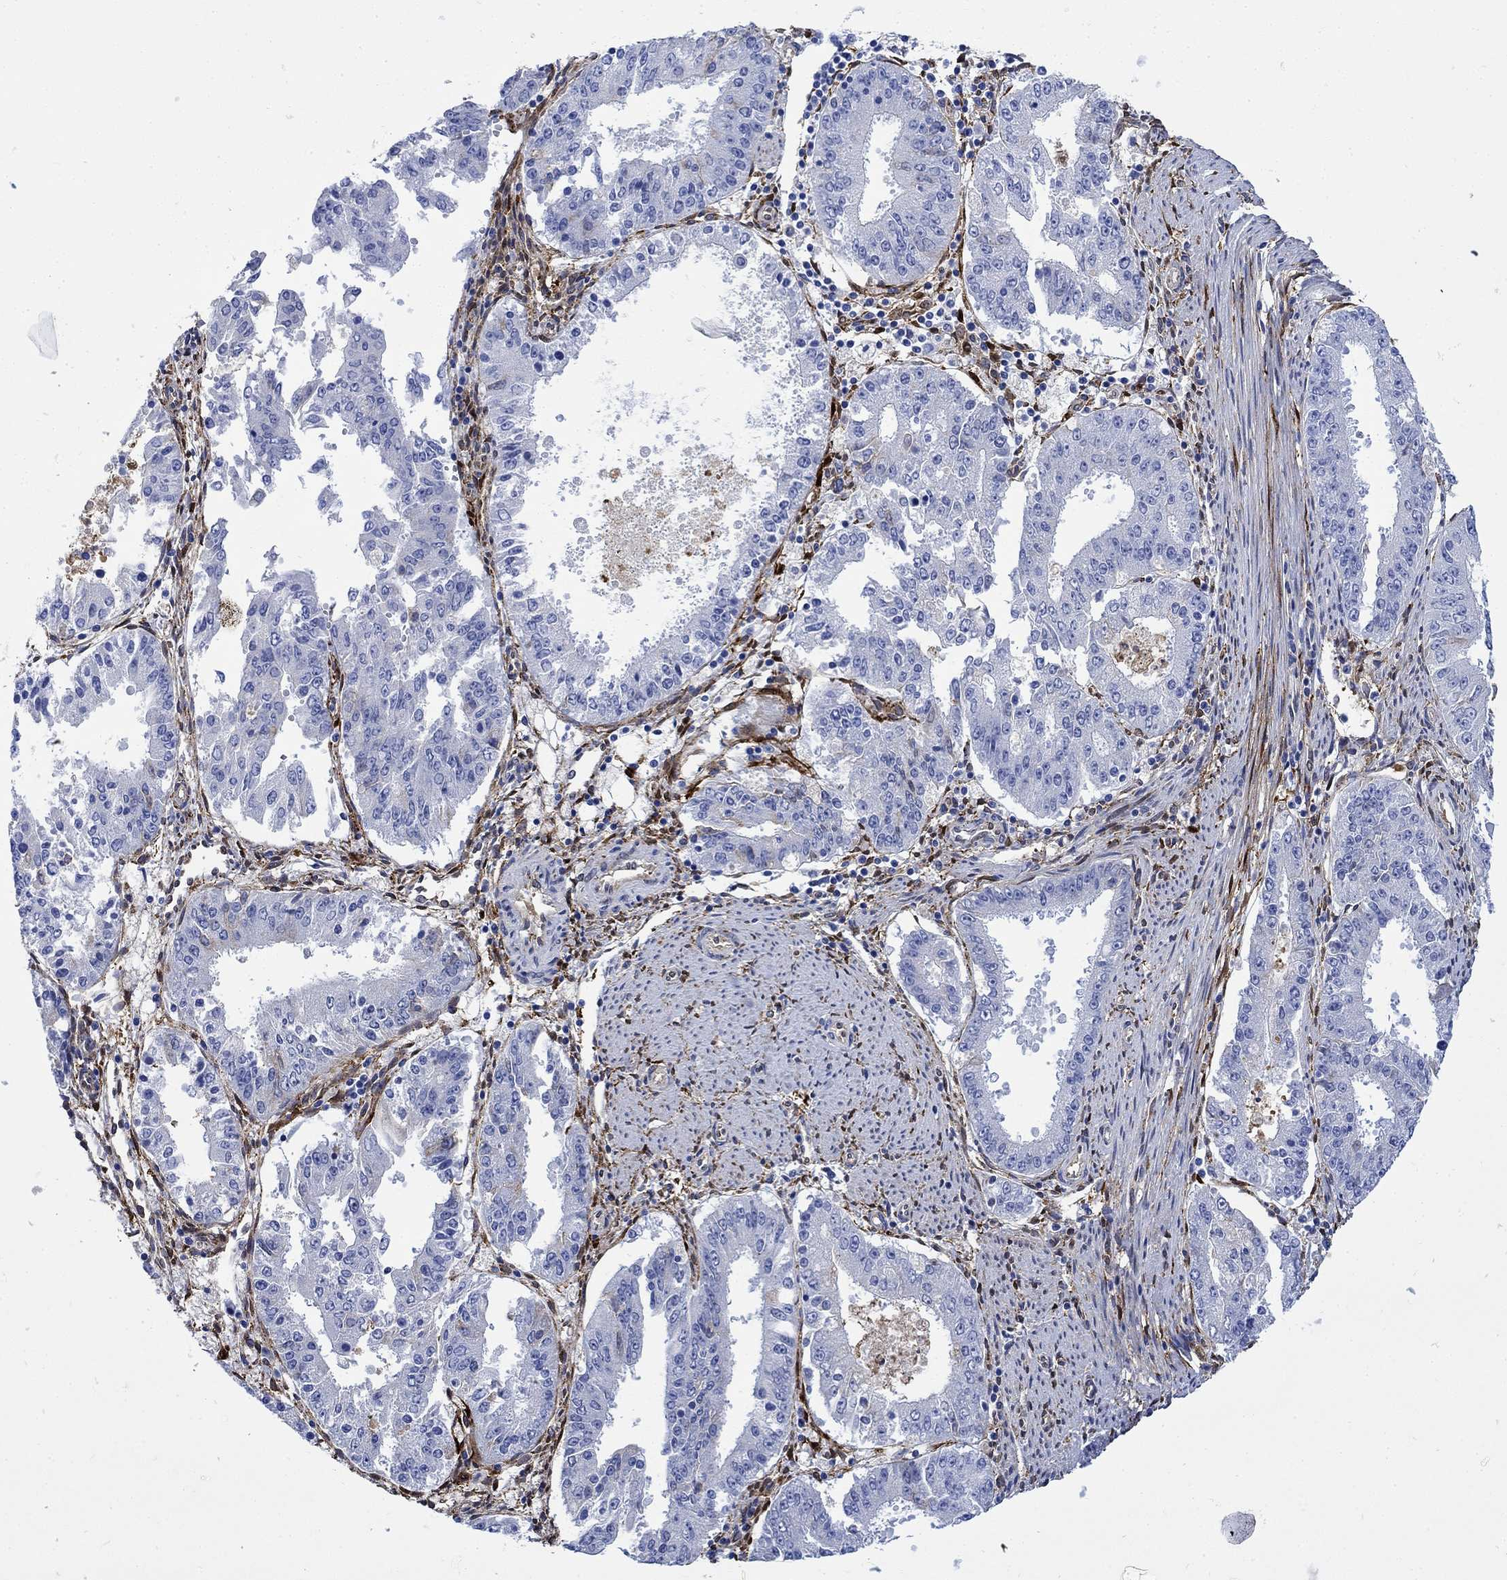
{"staining": {"intensity": "negative", "quantity": "none", "location": "none"}, "tissue": "ovarian cancer", "cell_type": "Tumor cells", "image_type": "cancer", "snomed": [{"axis": "morphology", "description": "Carcinoma, endometroid"}, {"axis": "topography", "description": "Ovary"}], "caption": "DAB immunohistochemical staining of ovarian cancer (endometroid carcinoma) reveals no significant expression in tumor cells.", "gene": "TGM2", "patient": {"sex": "female", "age": 42}}